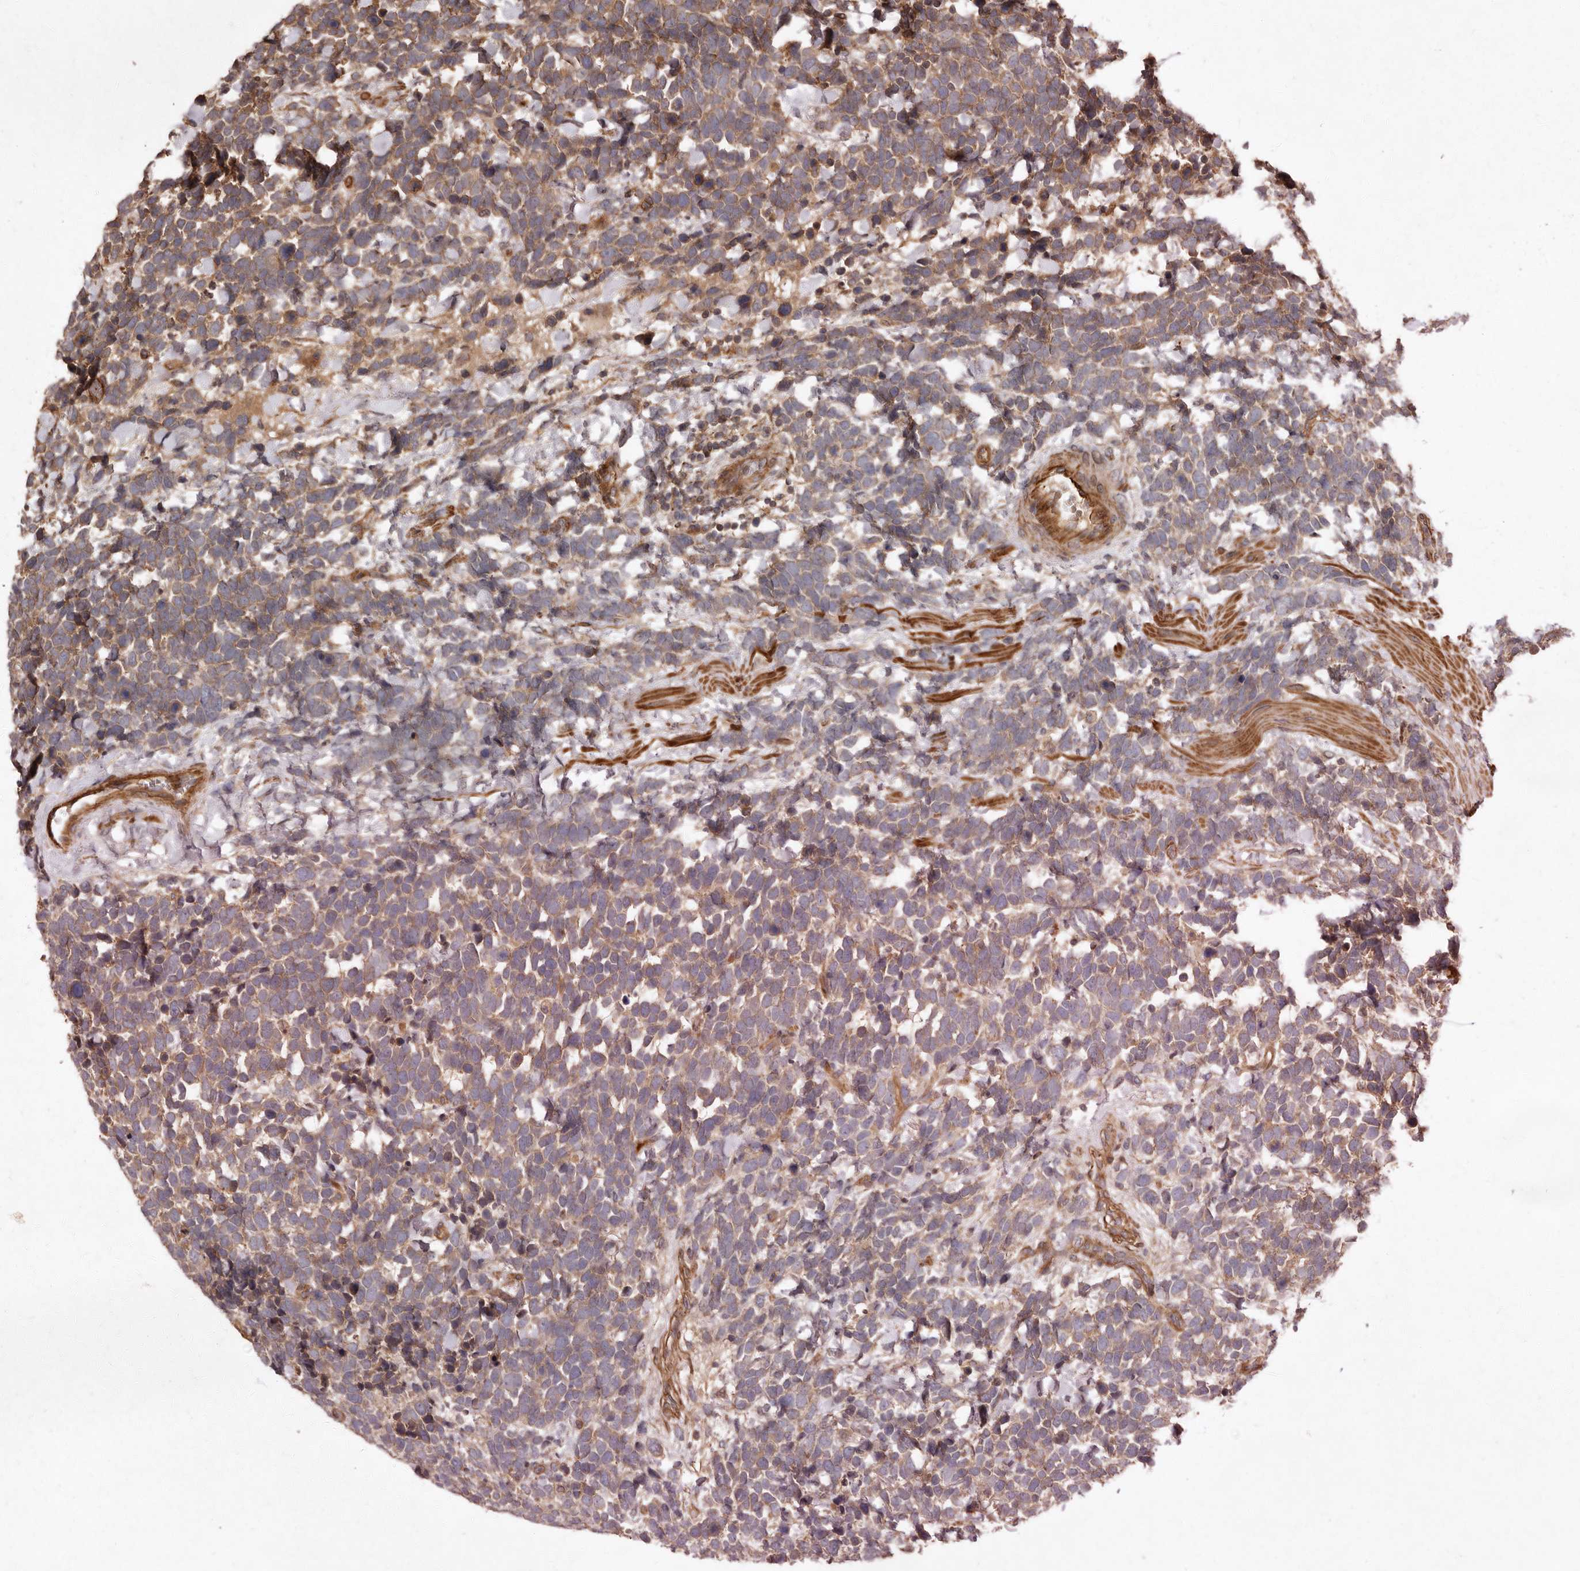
{"staining": {"intensity": "moderate", "quantity": ">75%", "location": "cytoplasmic/membranous"}, "tissue": "urothelial cancer", "cell_type": "Tumor cells", "image_type": "cancer", "snomed": [{"axis": "morphology", "description": "Urothelial carcinoma, High grade"}, {"axis": "topography", "description": "Urinary bladder"}], "caption": "Tumor cells reveal moderate cytoplasmic/membranous staining in approximately >75% of cells in urothelial carcinoma (high-grade). The protein is stained brown, and the nuclei are stained in blue (DAB IHC with brightfield microscopy, high magnification).", "gene": "SEMA3A", "patient": {"sex": "female", "age": 82}}